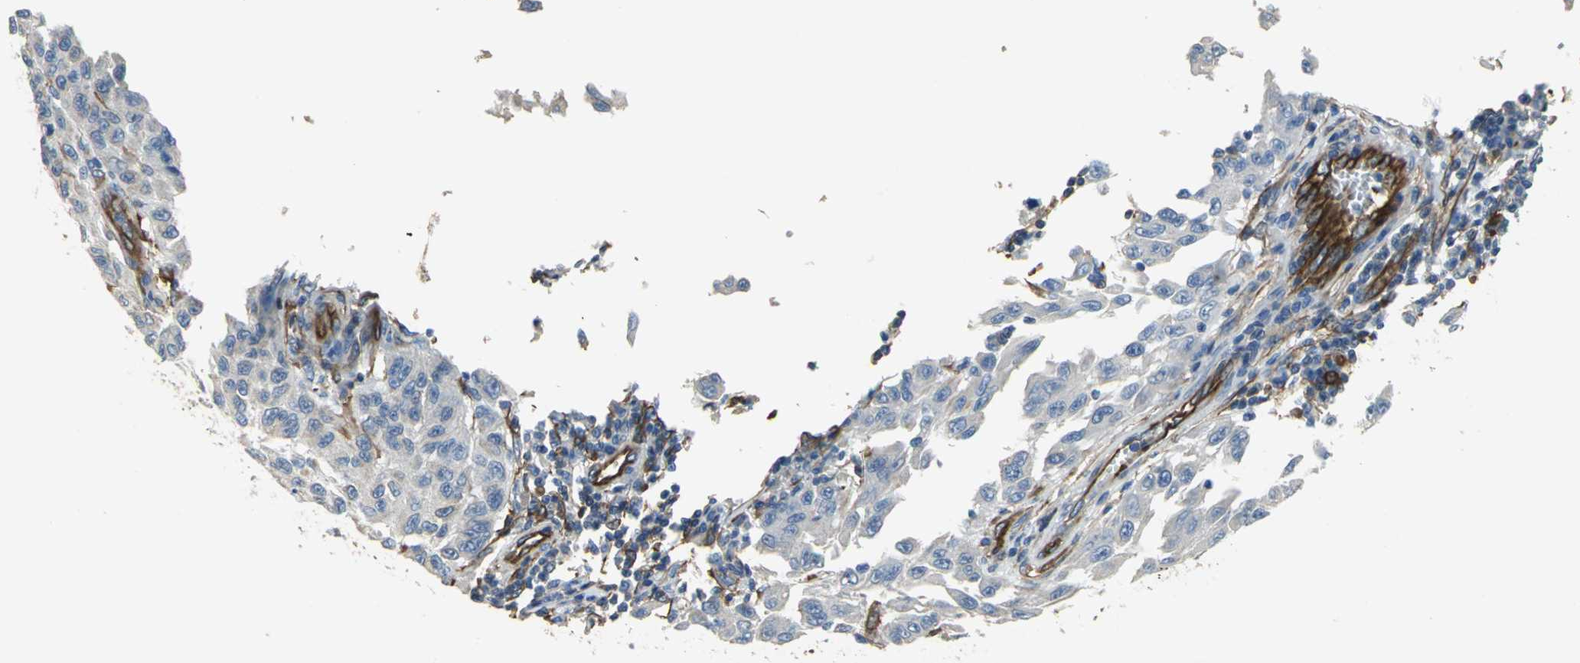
{"staining": {"intensity": "negative", "quantity": "none", "location": "none"}, "tissue": "melanoma", "cell_type": "Tumor cells", "image_type": "cancer", "snomed": [{"axis": "morphology", "description": "Malignant melanoma, NOS"}, {"axis": "topography", "description": "Skin"}], "caption": "Tumor cells show no significant expression in malignant melanoma. (Brightfield microscopy of DAB (3,3'-diaminobenzidine) immunohistochemistry (IHC) at high magnification).", "gene": "FLNB", "patient": {"sex": "male", "age": 30}}